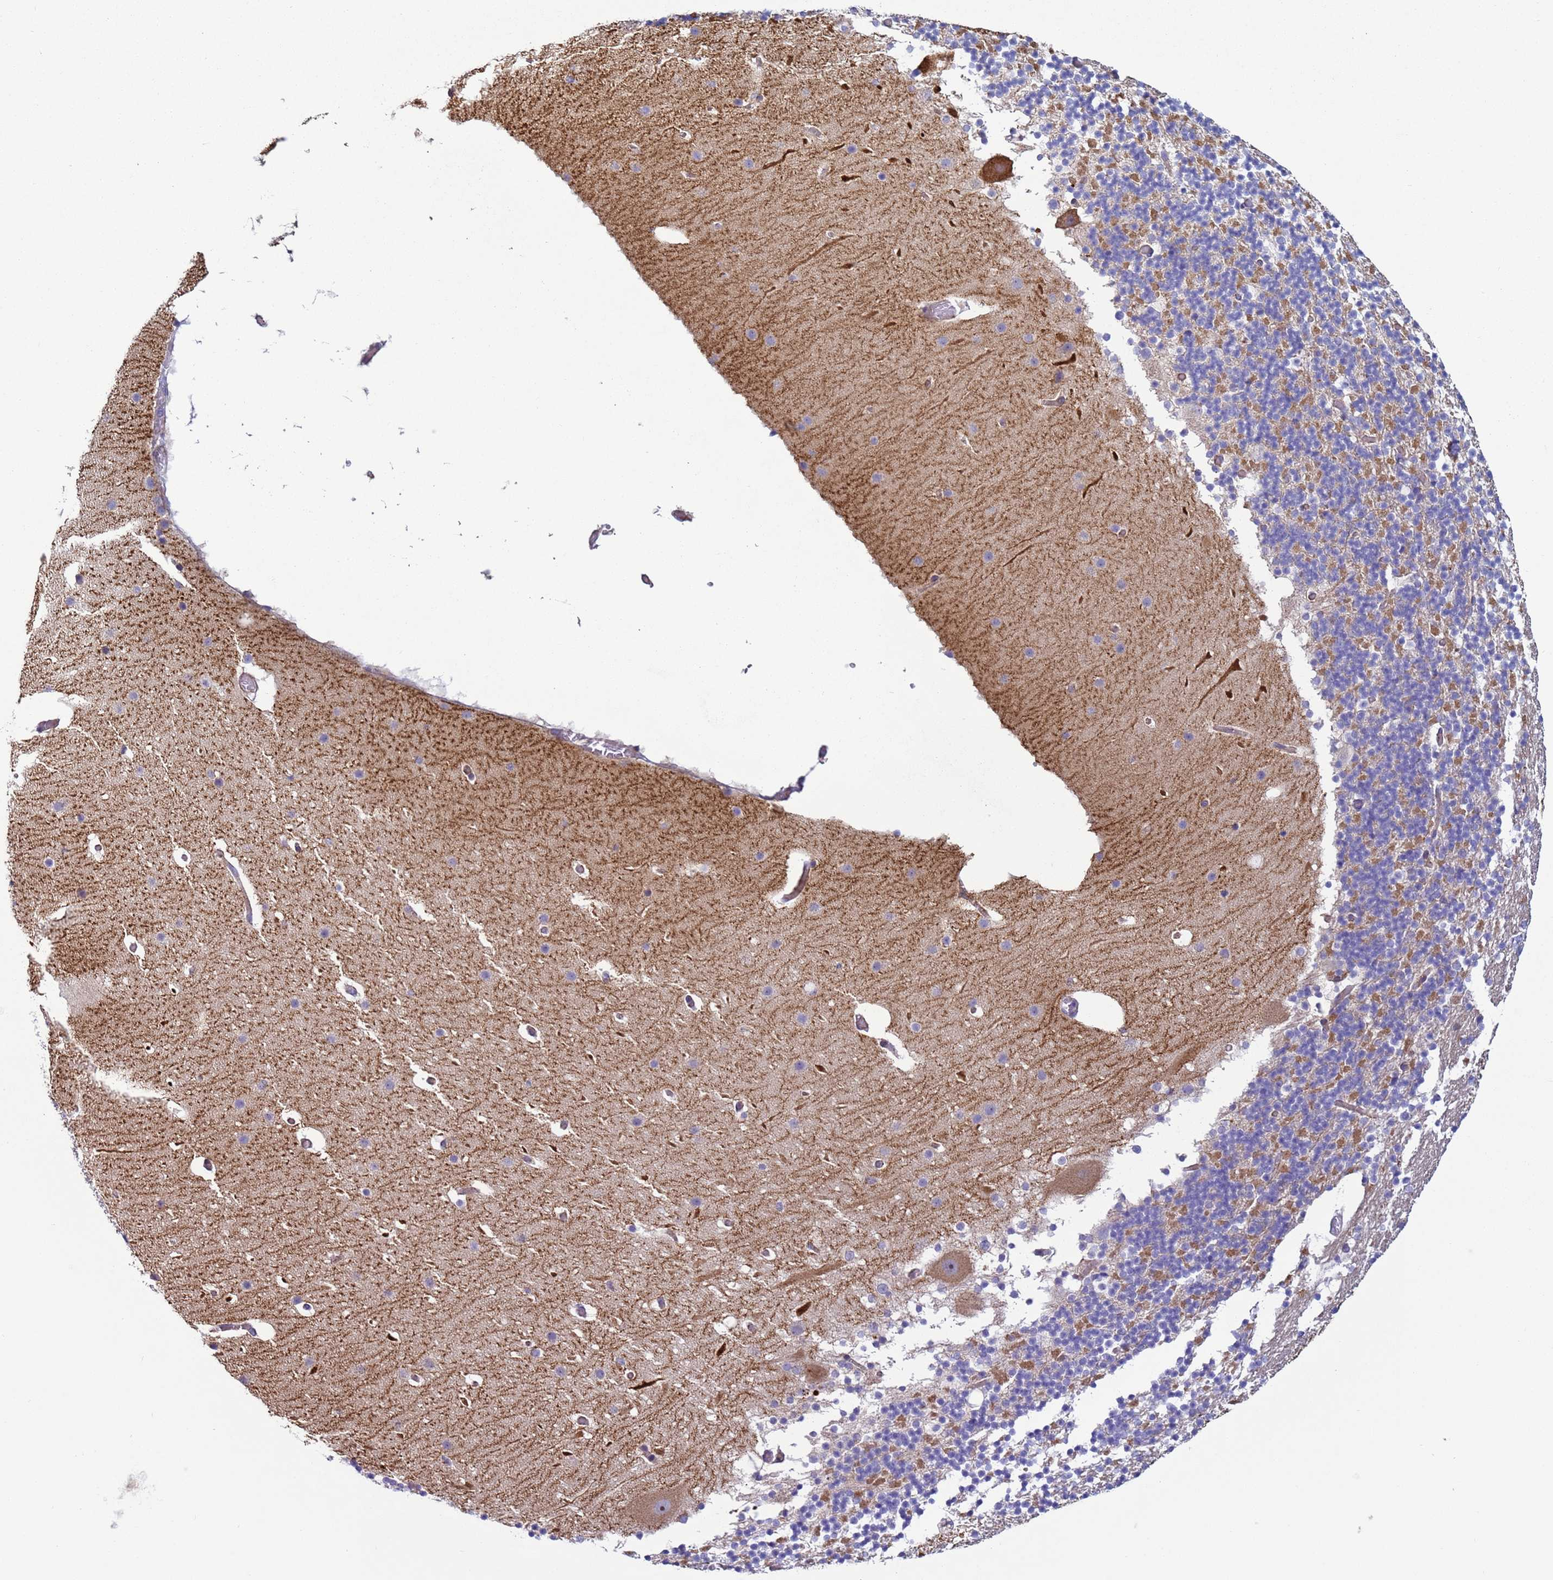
{"staining": {"intensity": "moderate", "quantity": "25%-75%", "location": "cytoplasmic/membranous"}, "tissue": "cerebellum", "cell_type": "Cells in granular layer", "image_type": "normal", "snomed": [{"axis": "morphology", "description": "Normal tissue, NOS"}, {"axis": "topography", "description": "Cerebellum"}], "caption": "IHC staining of unremarkable cerebellum, which demonstrates medium levels of moderate cytoplasmic/membranous positivity in about 25%-75% of cells in granular layer indicating moderate cytoplasmic/membranous protein expression. The staining was performed using DAB (3,3'-diaminobenzidine) (brown) for protein detection and nuclei were counterstained in hematoxylin (blue).", "gene": "HEATR1", "patient": {"sex": "male", "age": 57}}